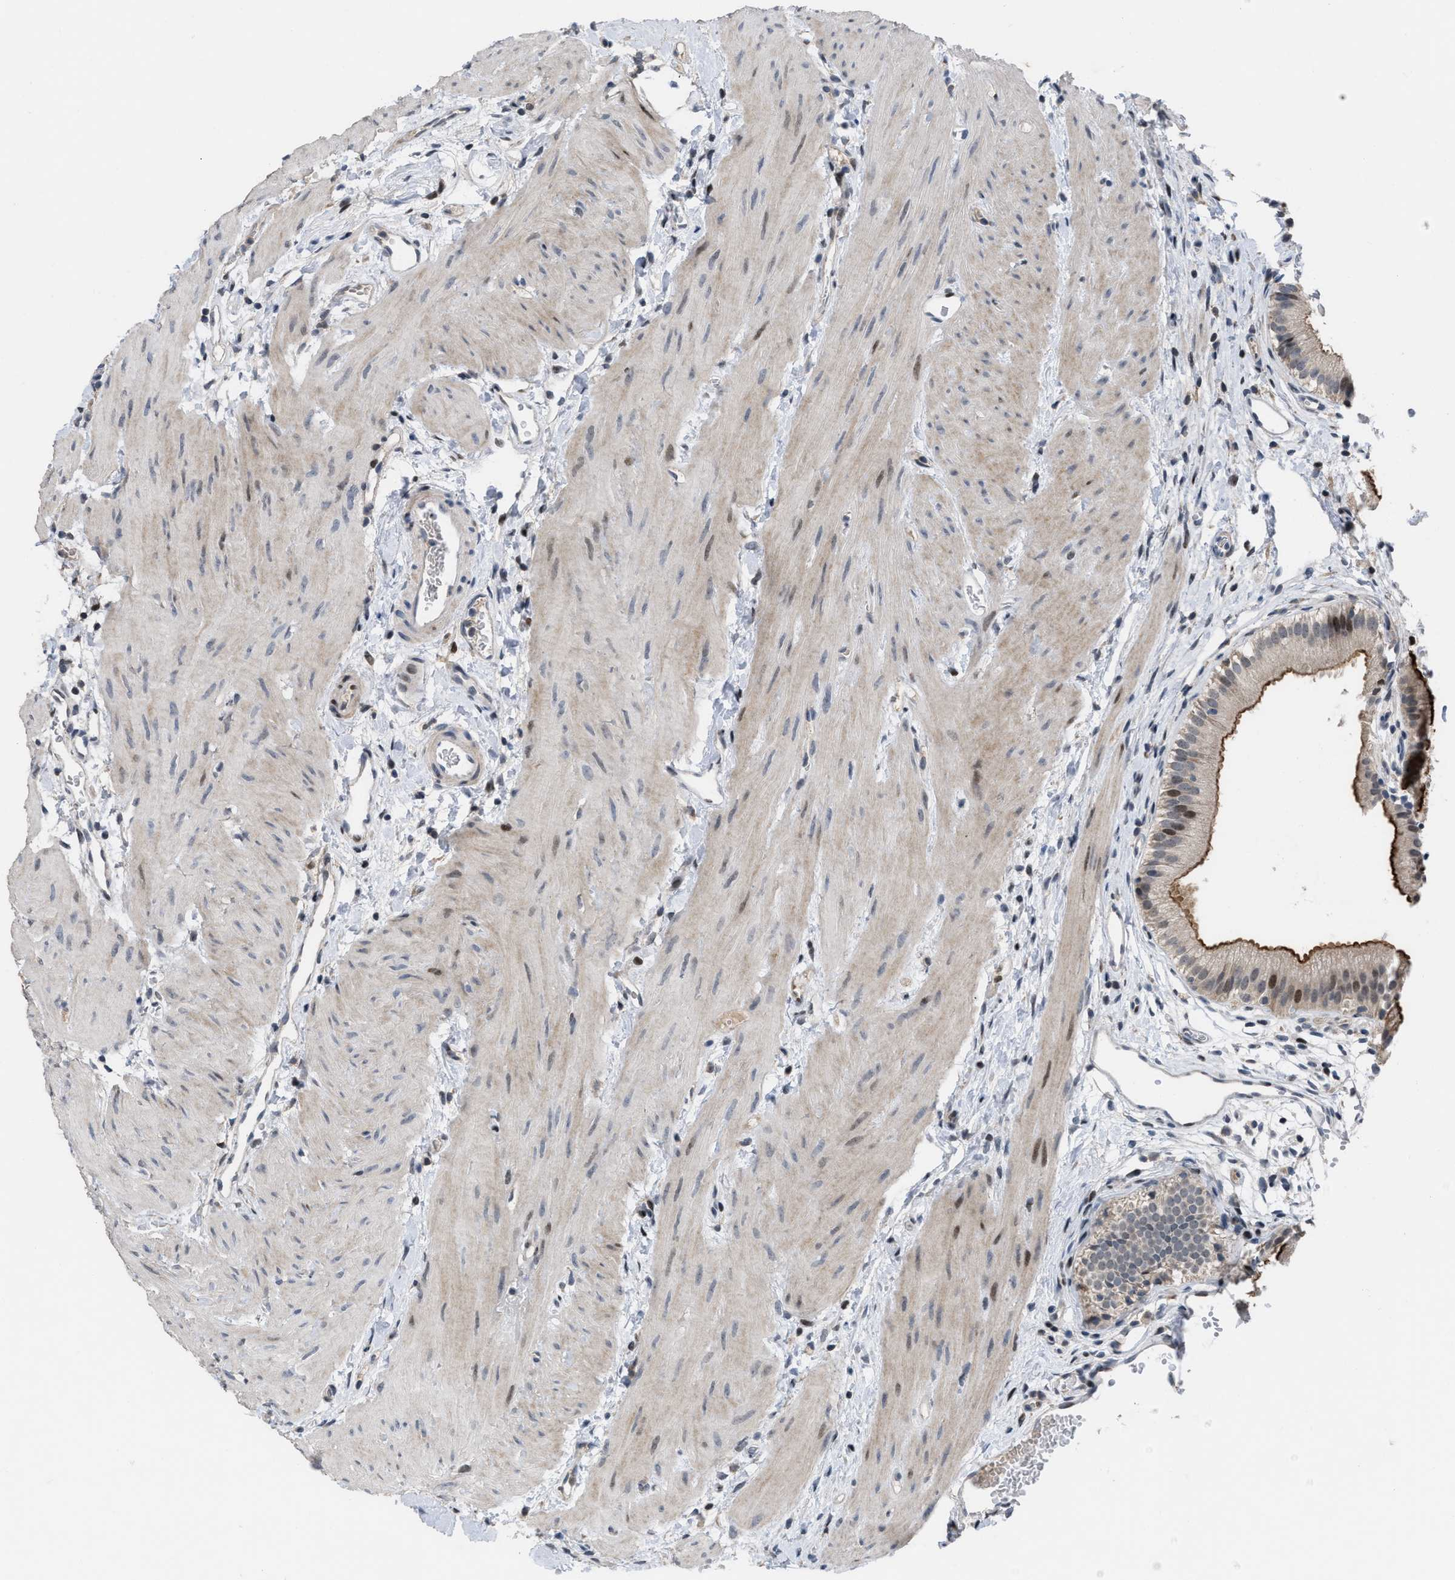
{"staining": {"intensity": "strong", "quantity": "25%-75%", "location": "cytoplasmic/membranous,nuclear"}, "tissue": "gallbladder", "cell_type": "Glandular cells", "image_type": "normal", "snomed": [{"axis": "morphology", "description": "Normal tissue, NOS"}, {"axis": "topography", "description": "Gallbladder"}], "caption": "Glandular cells display strong cytoplasmic/membranous,nuclear staining in about 25%-75% of cells in normal gallbladder. The protein is stained brown, and the nuclei are stained in blue (DAB (3,3'-diaminobenzidine) IHC with brightfield microscopy, high magnification).", "gene": "SETDB1", "patient": {"sex": "female", "age": 26}}